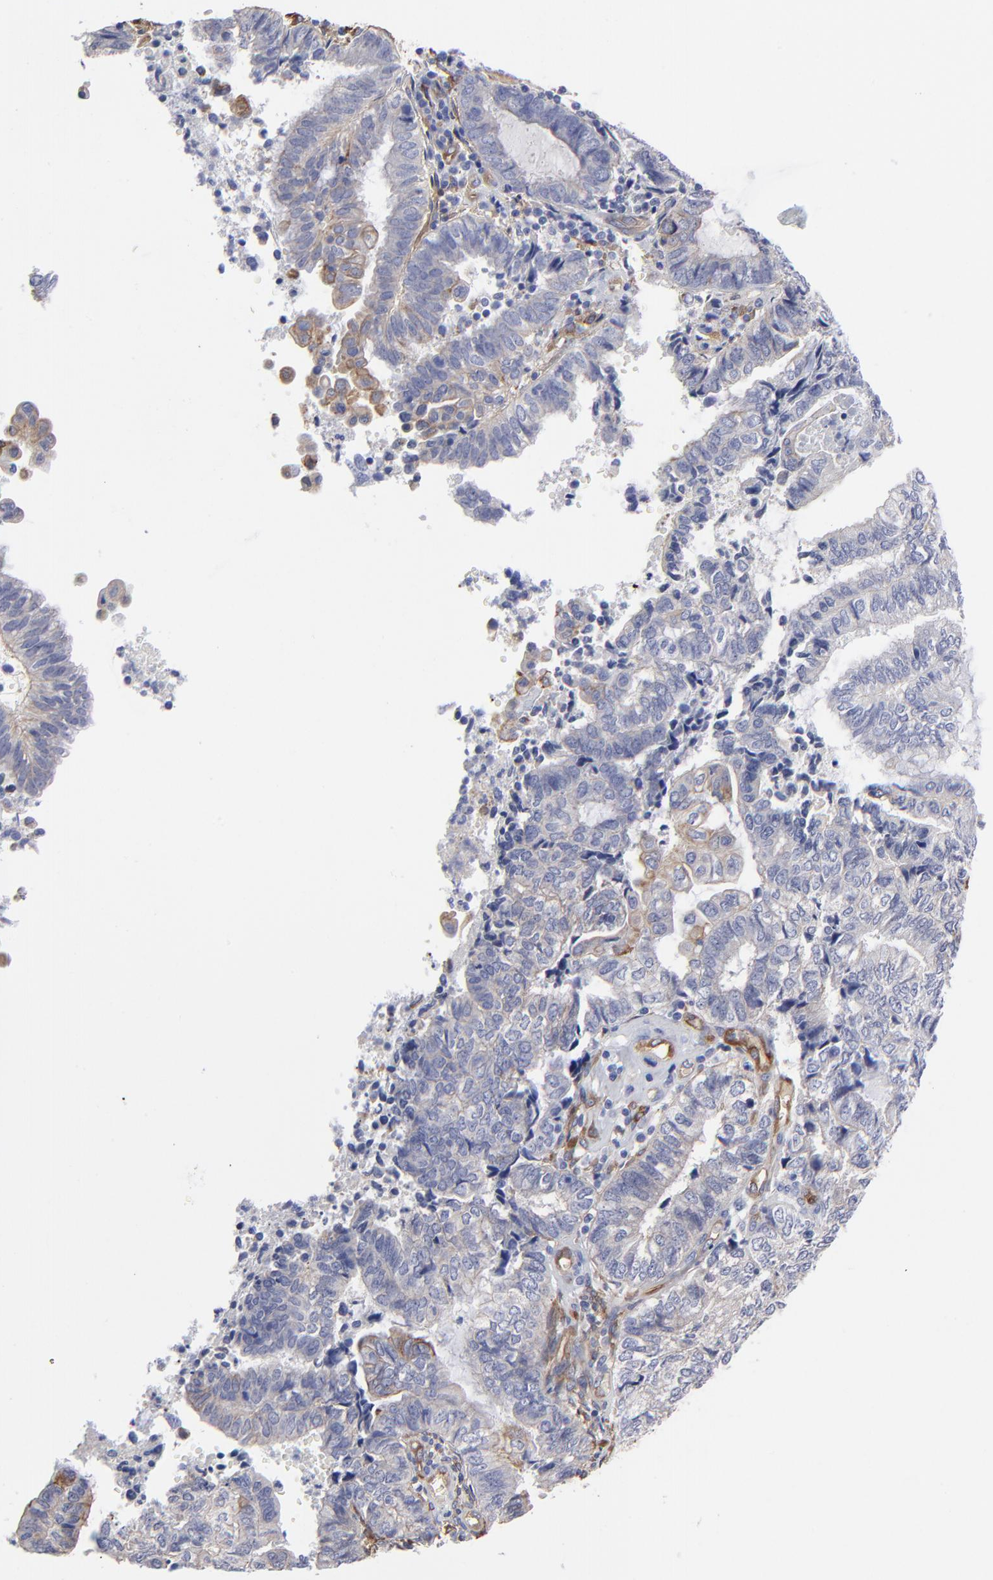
{"staining": {"intensity": "negative", "quantity": "none", "location": "none"}, "tissue": "endometrial cancer", "cell_type": "Tumor cells", "image_type": "cancer", "snomed": [{"axis": "morphology", "description": "Adenocarcinoma, NOS"}, {"axis": "topography", "description": "Uterus"}, {"axis": "topography", "description": "Endometrium"}], "caption": "Immunohistochemistry (IHC) histopathology image of neoplastic tissue: human endometrial adenocarcinoma stained with DAB exhibits no significant protein staining in tumor cells.", "gene": "CILP", "patient": {"sex": "female", "age": 70}}